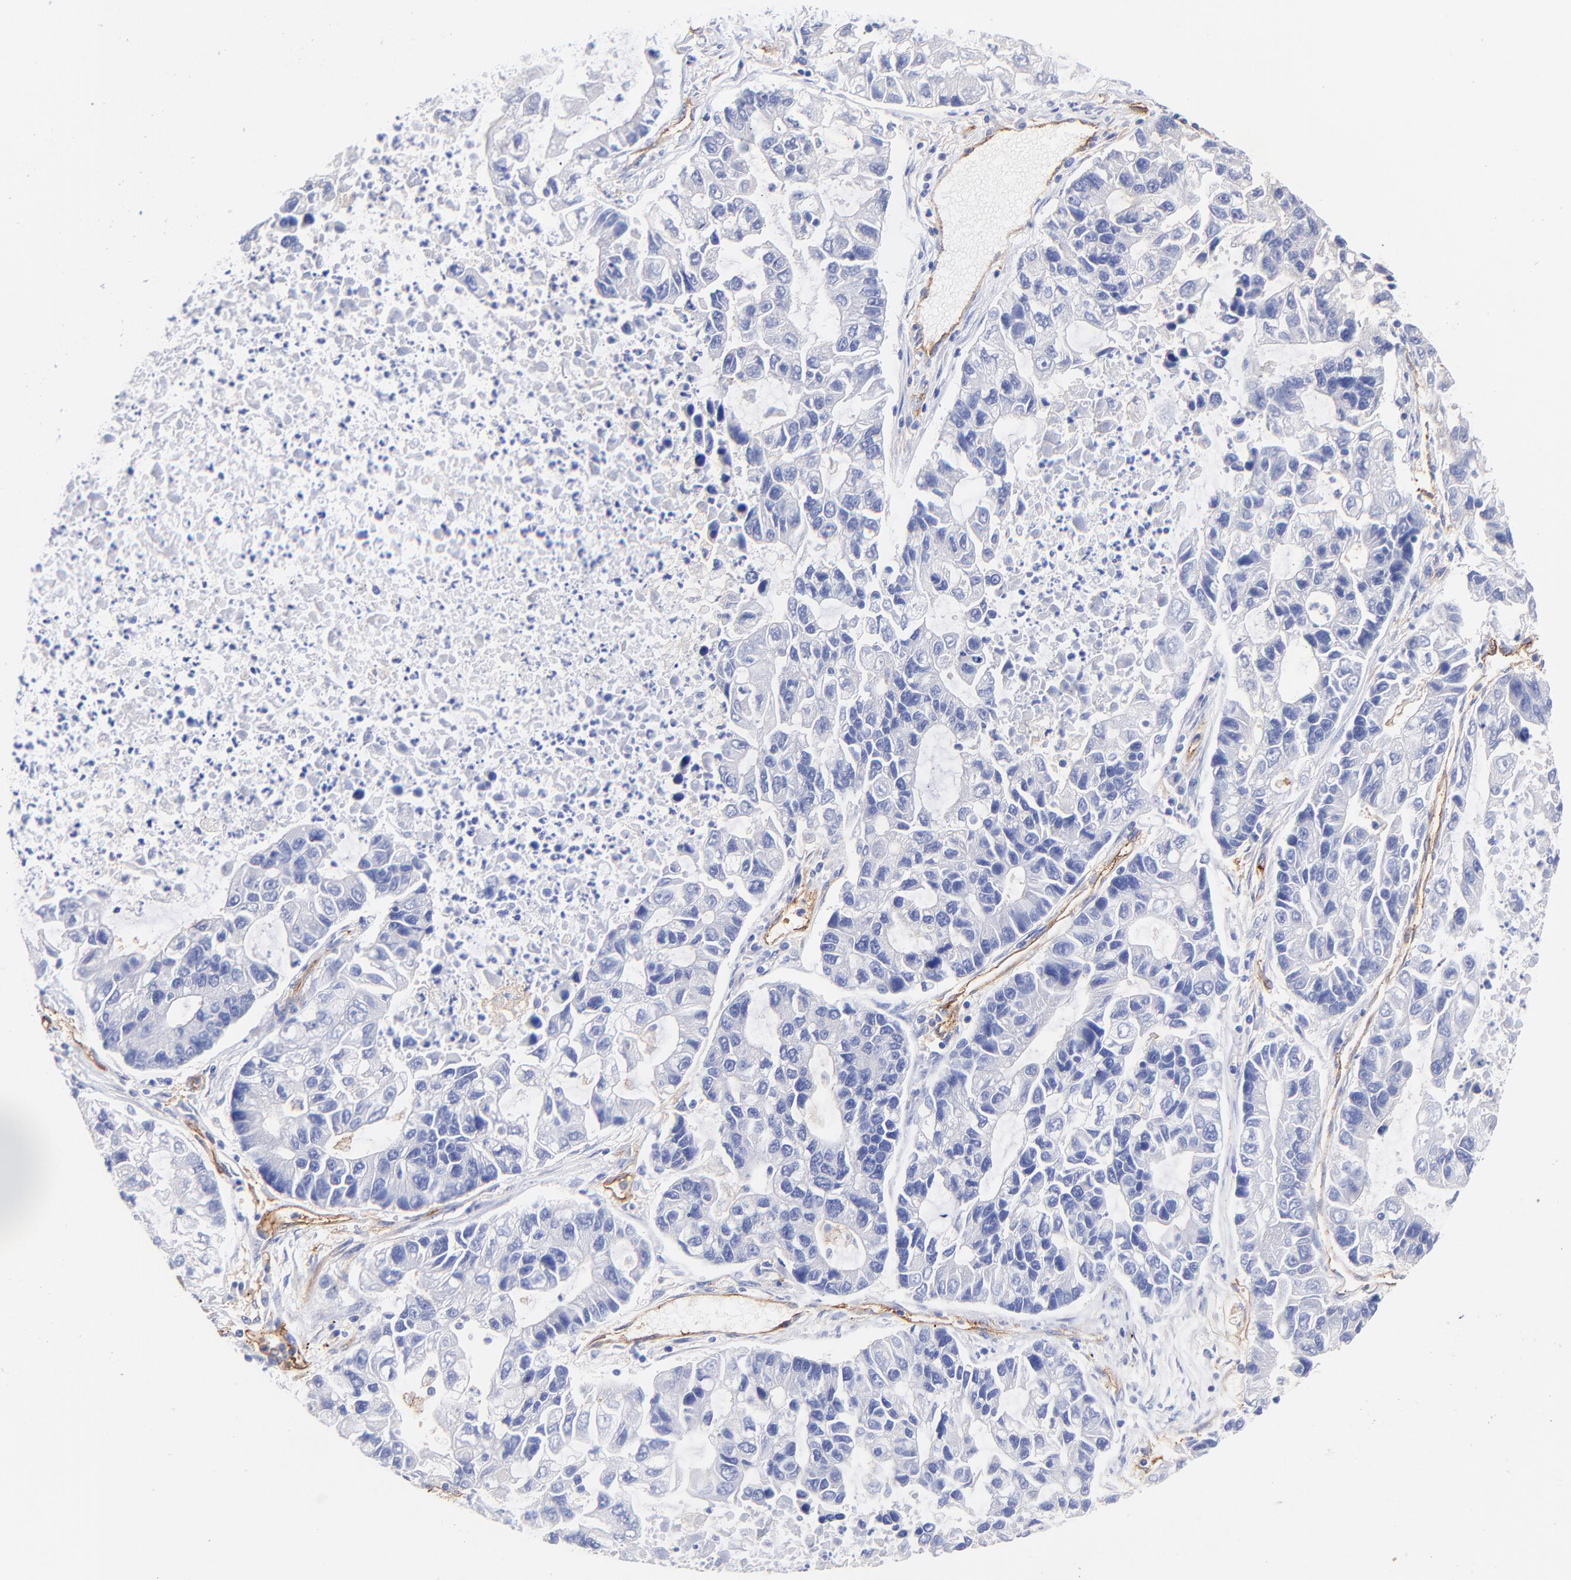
{"staining": {"intensity": "negative", "quantity": "none", "location": "none"}, "tissue": "lung cancer", "cell_type": "Tumor cells", "image_type": "cancer", "snomed": [{"axis": "morphology", "description": "Adenocarcinoma, NOS"}, {"axis": "topography", "description": "Lung"}], "caption": "Immunohistochemistry photomicrograph of human lung cancer (adenocarcinoma) stained for a protein (brown), which shows no positivity in tumor cells.", "gene": "SLC44A2", "patient": {"sex": "female", "age": 51}}